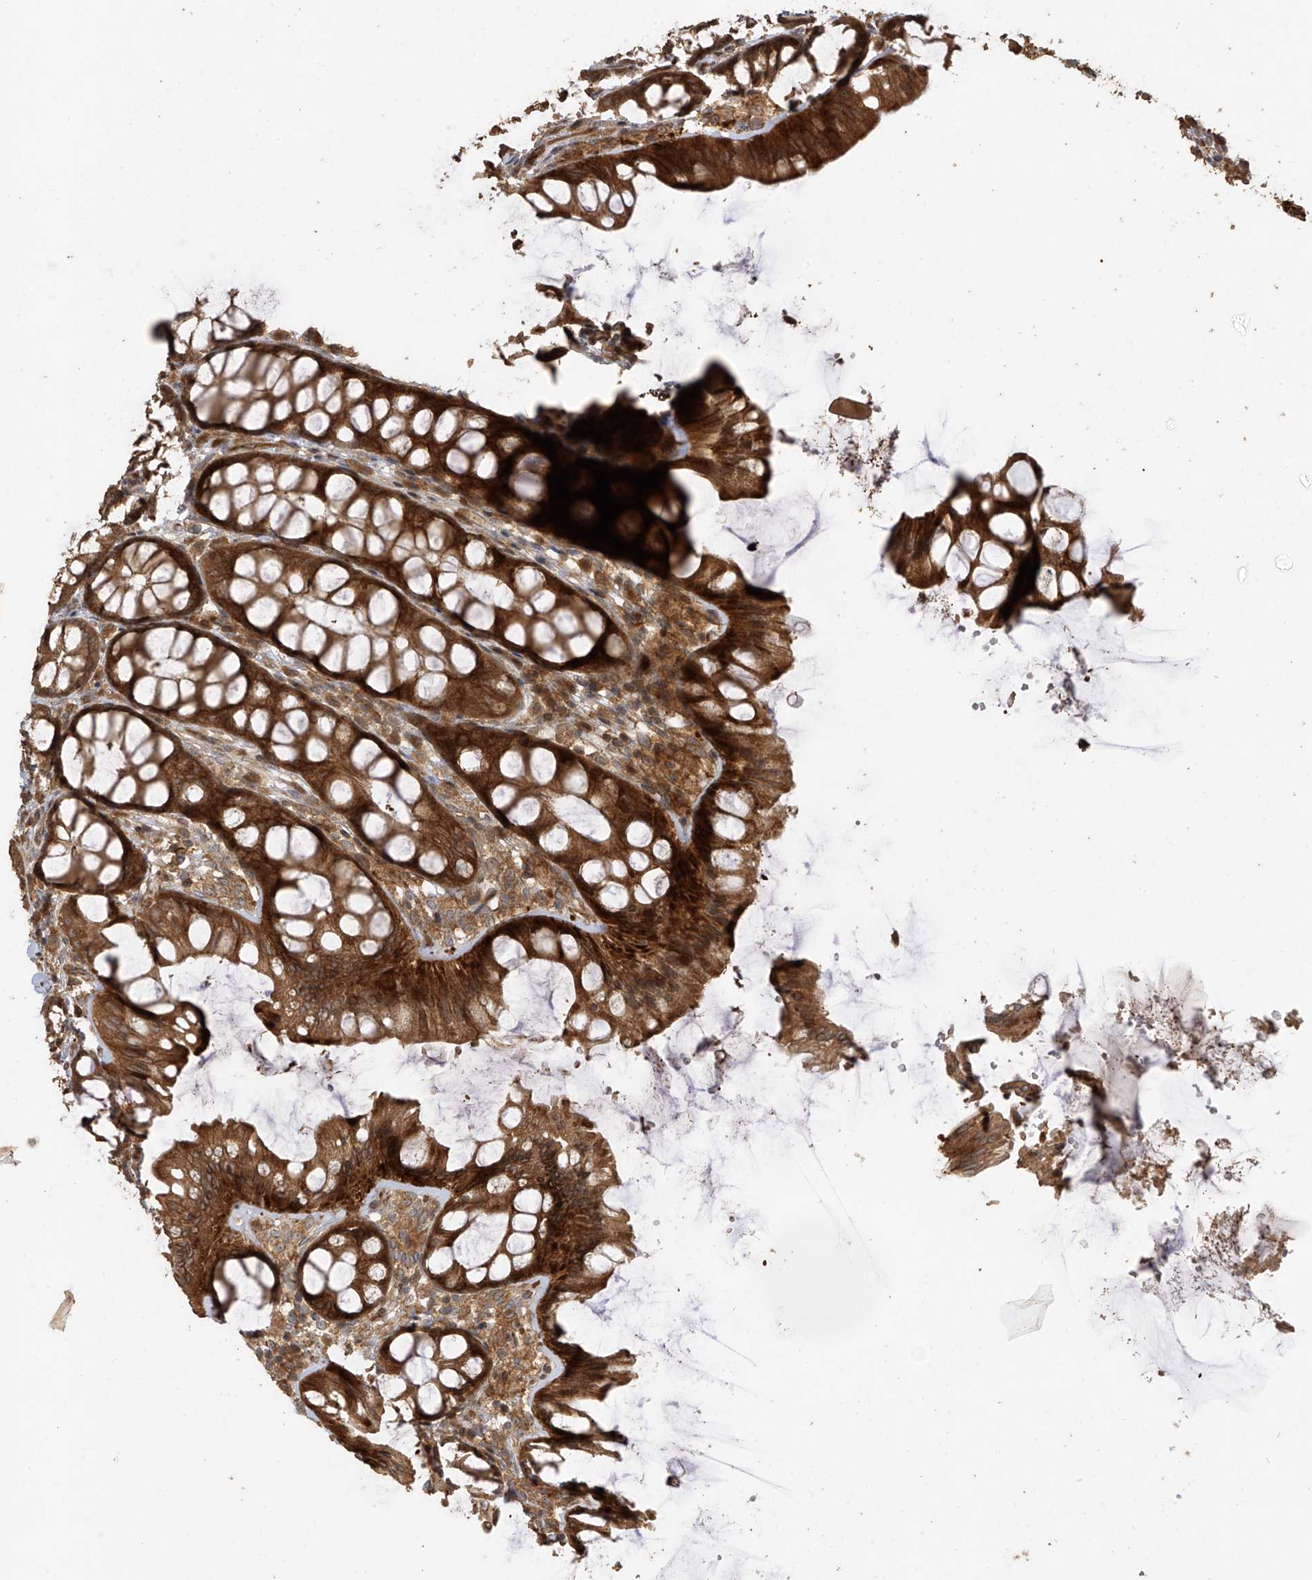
{"staining": {"intensity": "strong", "quantity": ">75%", "location": "cytoplasmic/membranous"}, "tissue": "colon", "cell_type": "Endothelial cells", "image_type": "normal", "snomed": [{"axis": "morphology", "description": "Normal tissue, NOS"}, {"axis": "topography", "description": "Colon"}], "caption": "Colon stained with a protein marker reveals strong staining in endothelial cells.", "gene": "ZNF653", "patient": {"sex": "male", "age": 47}}